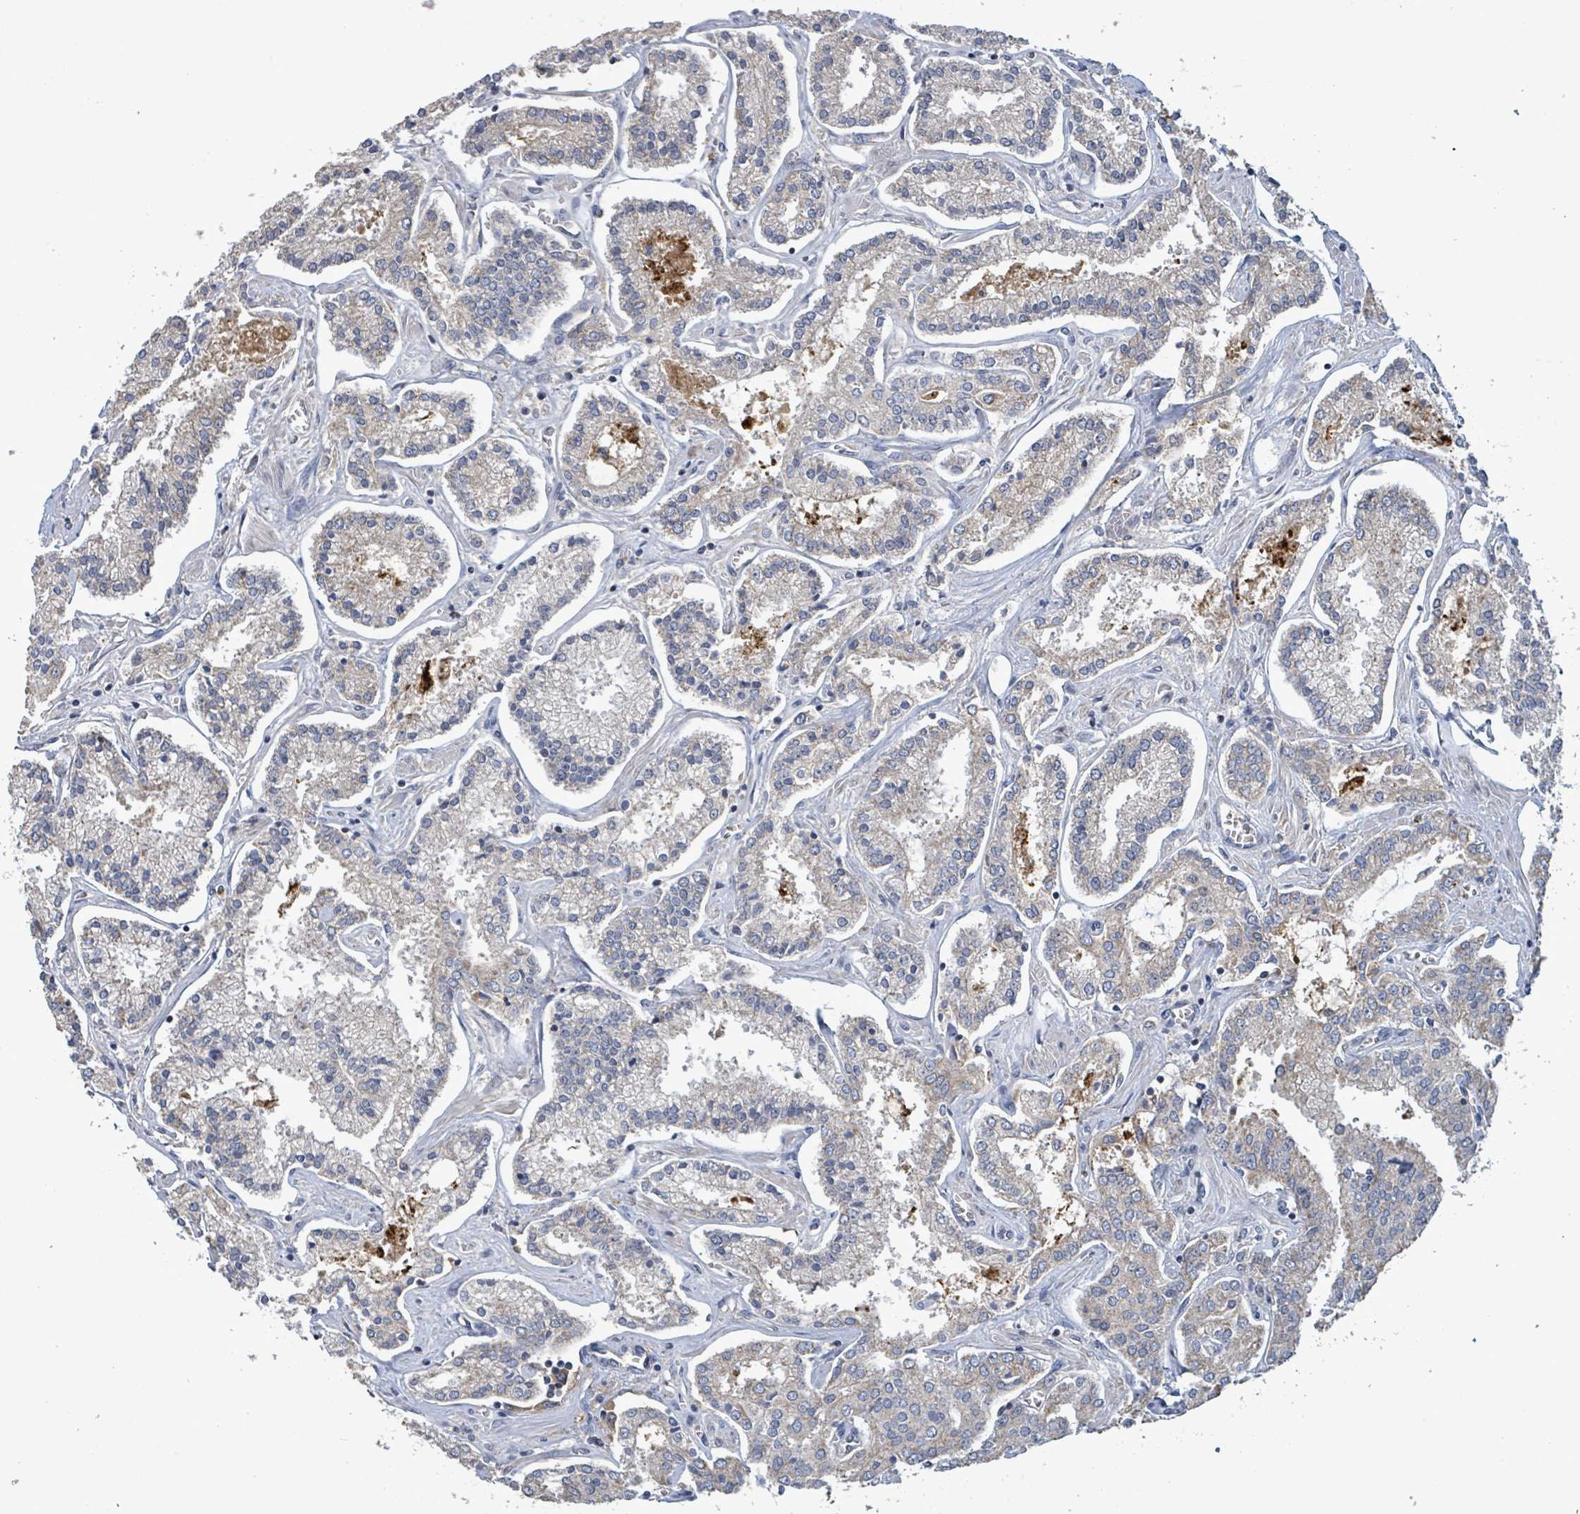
{"staining": {"intensity": "negative", "quantity": "none", "location": "none"}, "tissue": "prostate cancer", "cell_type": "Tumor cells", "image_type": "cancer", "snomed": [{"axis": "morphology", "description": "Adenocarcinoma, High grade"}, {"axis": "topography", "description": "Prostate"}], "caption": "This photomicrograph is of adenocarcinoma (high-grade) (prostate) stained with immunohistochemistry to label a protein in brown with the nuclei are counter-stained blue. There is no expression in tumor cells.", "gene": "PLAAT1", "patient": {"sex": "male", "age": 71}}